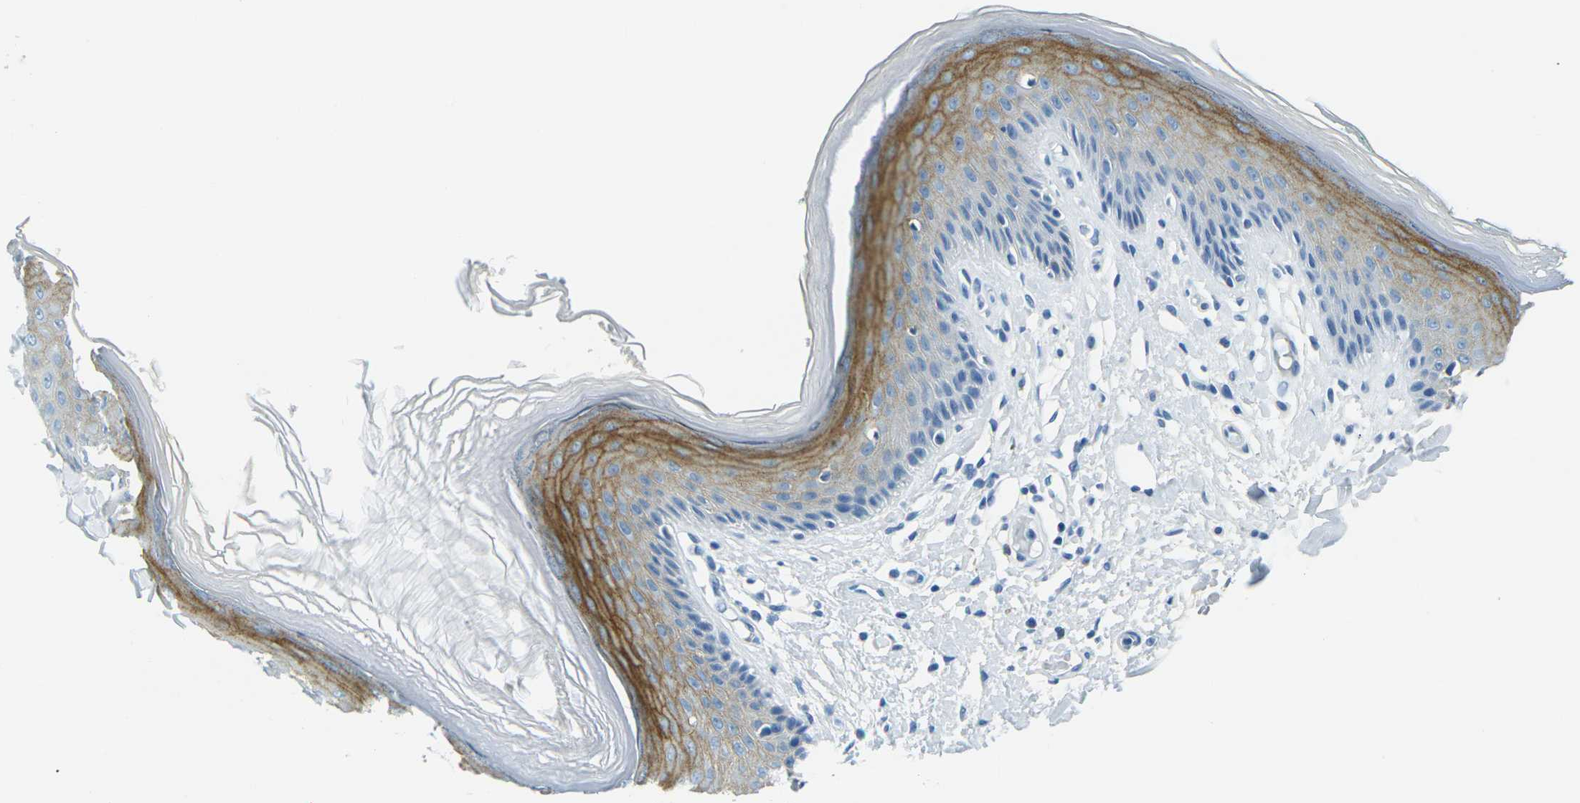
{"staining": {"intensity": "moderate", "quantity": "25%-75%", "location": "cytoplasmic/membranous"}, "tissue": "skin", "cell_type": "Epidermal cells", "image_type": "normal", "snomed": [{"axis": "morphology", "description": "Normal tissue, NOS"}, {"axis": "topography", "description": "Vulva"}], "caption": "Normal skin was stained to show a protein in brown. There is medium levels of moderate cytoplasmic/membranous expression in about 25%-75% of epidermal cells.", "gene": "OCLN", "patient": {"sex": "female", "age": 73}}